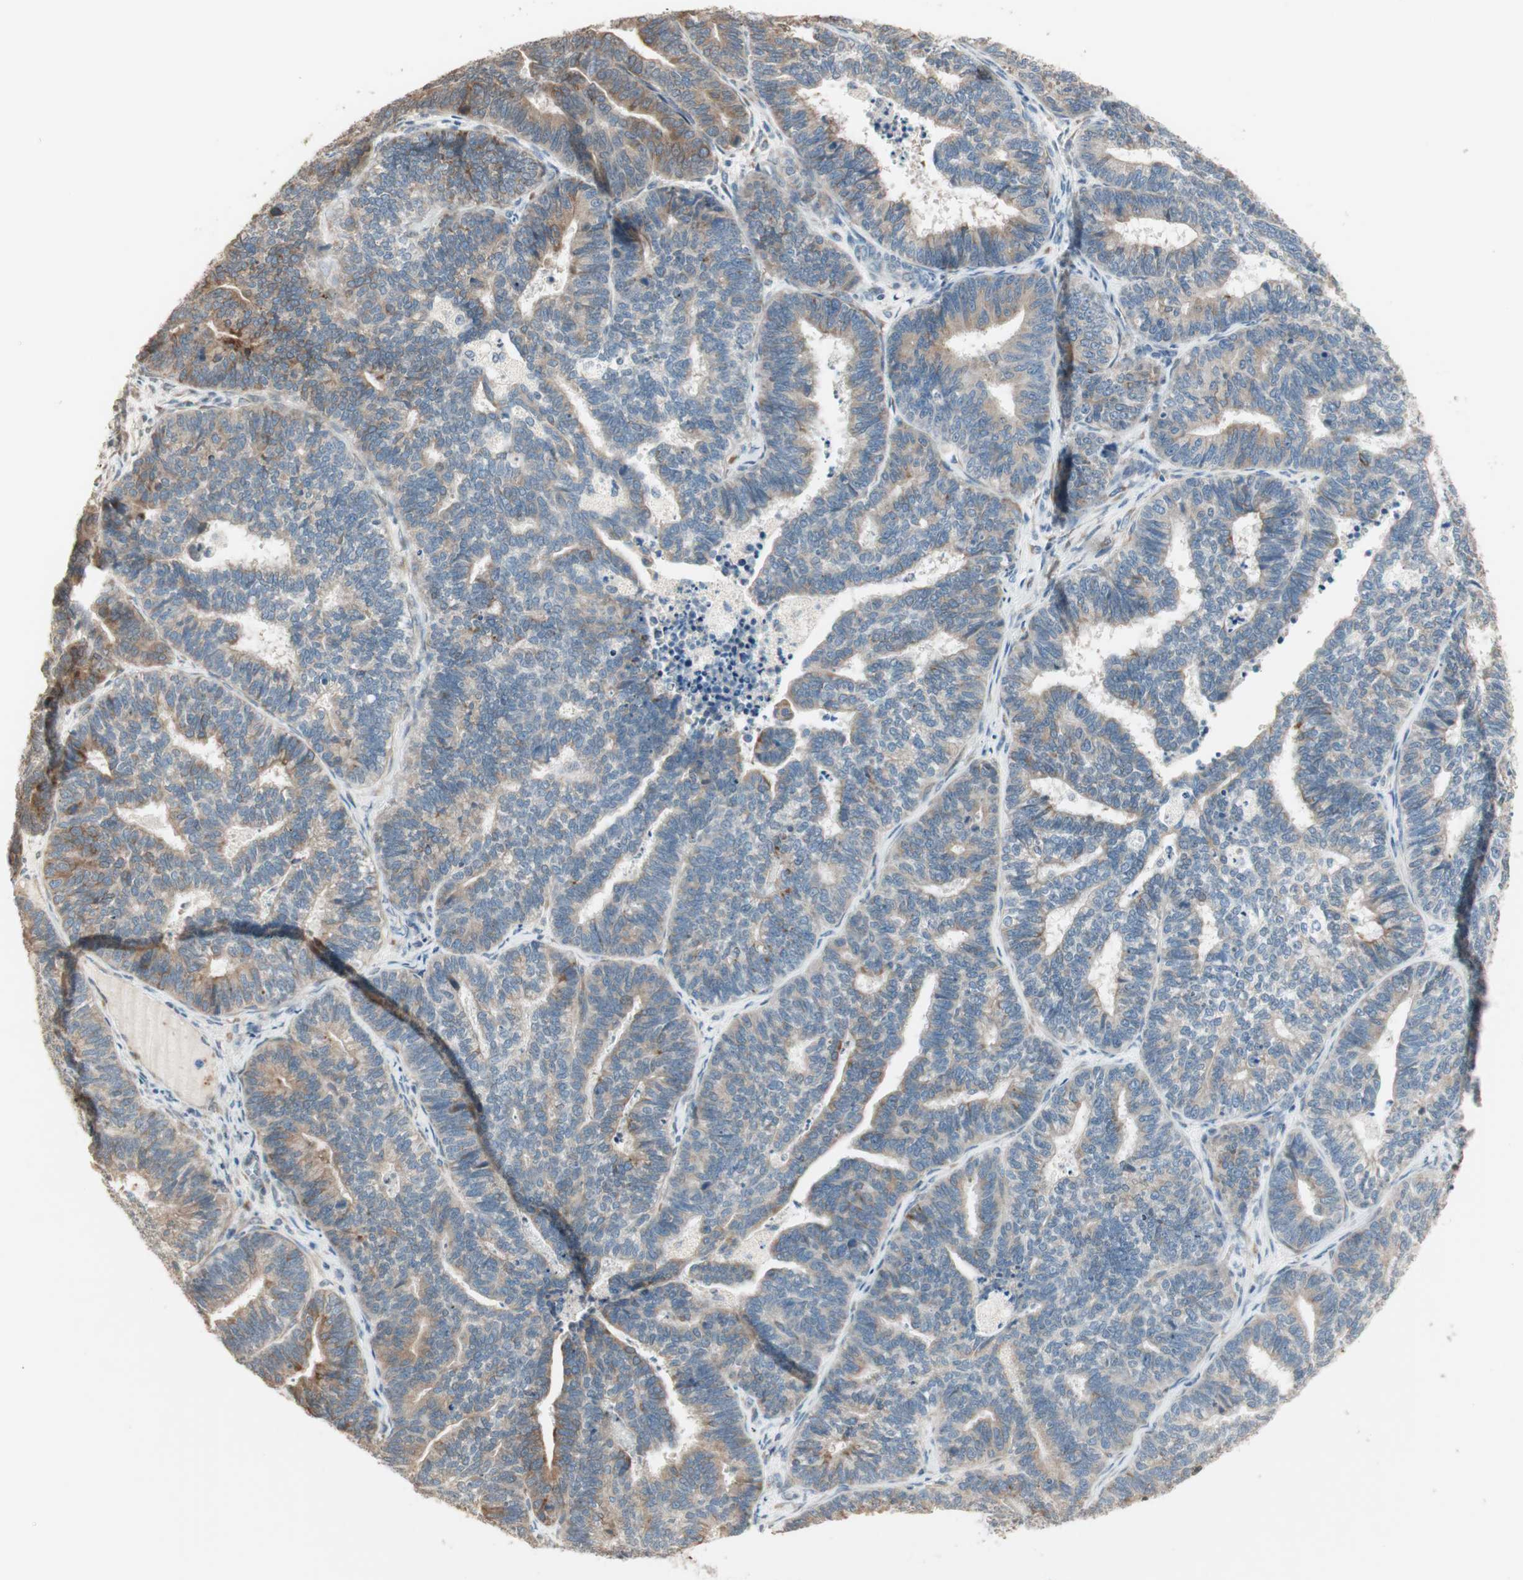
{"staining": {"intensity": "moderate", "quantity": ">75%", "location": "cytoplasmic/membranous"}, "tissue": "endometrial cancer", "cell_type": "Tumor cells", "image_type": "cancer", "snomed": [{"axis": "morphology", "description": "Adenocarcinoma, NOS"}, {"axis": "topography", "description": "Endometrium"}], "caption": "Tumor cells demonstrate moderate cytoplasmic/membranous positivity in approximately >75% of cells in adenocarcinoma (endometrial).", "gene": "TASOR", "patient": {"sex": "female", "age": 70}}